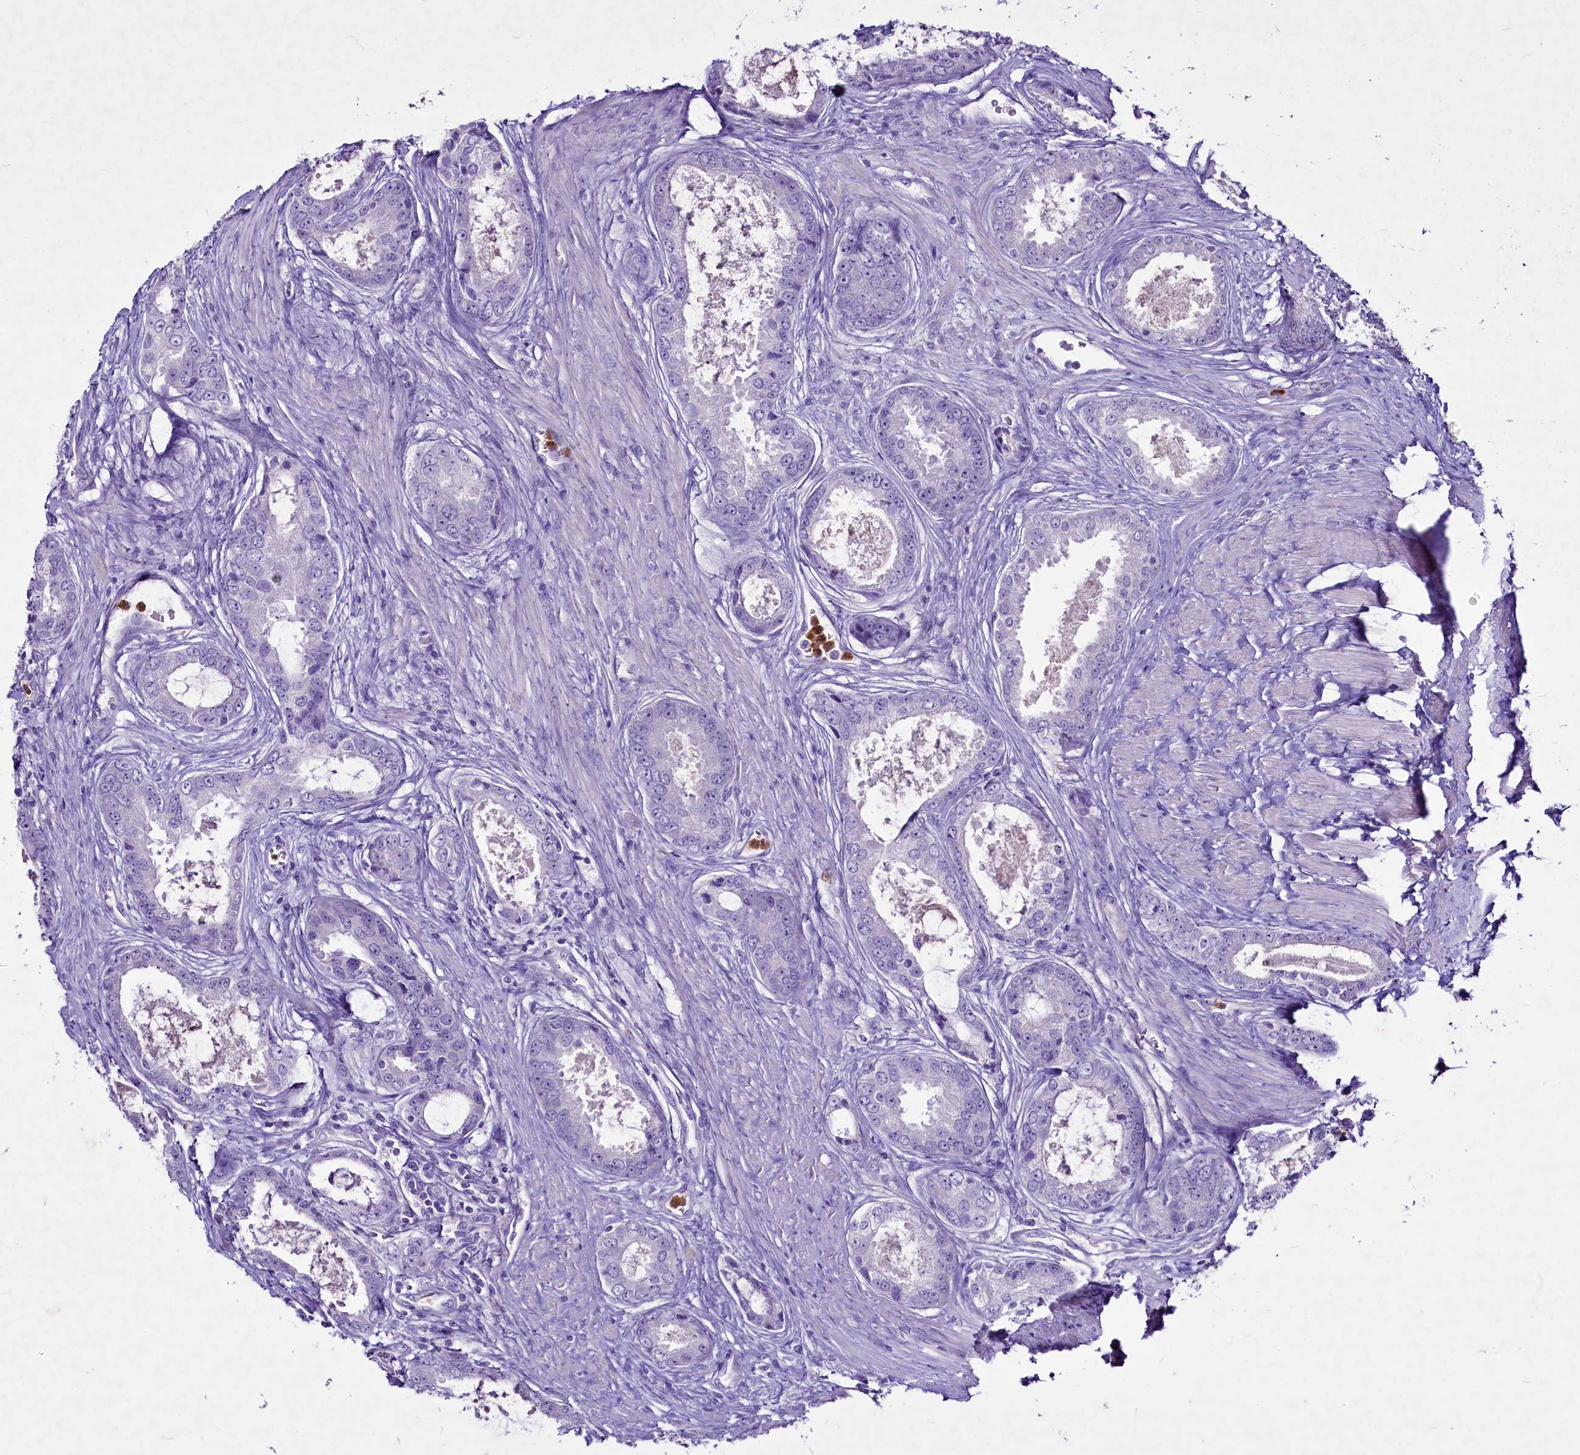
{"staining": {"intensity": "negative", "quantity": "none", "location": "none"}, "tissue": "prostate cancer", "cell_type": "Tumor cells", "image_type": "cancer", "snomed": [{"axis": "morphology", "description": "Adenocarcinoma, Low grade"}, {"axis": "topography", "description": "Prostate"}], "caption": "Immunohistochemistry micrograph of neoplastic tissue: prostate cancer (adenocarcinoma (low-grade)) stained with DAB (3,3'-diaminobenzidine) displays no significant protein staining in tumor cells.", "gene": "FAM209B", "patient": {"sex": "male", "age": 68}}